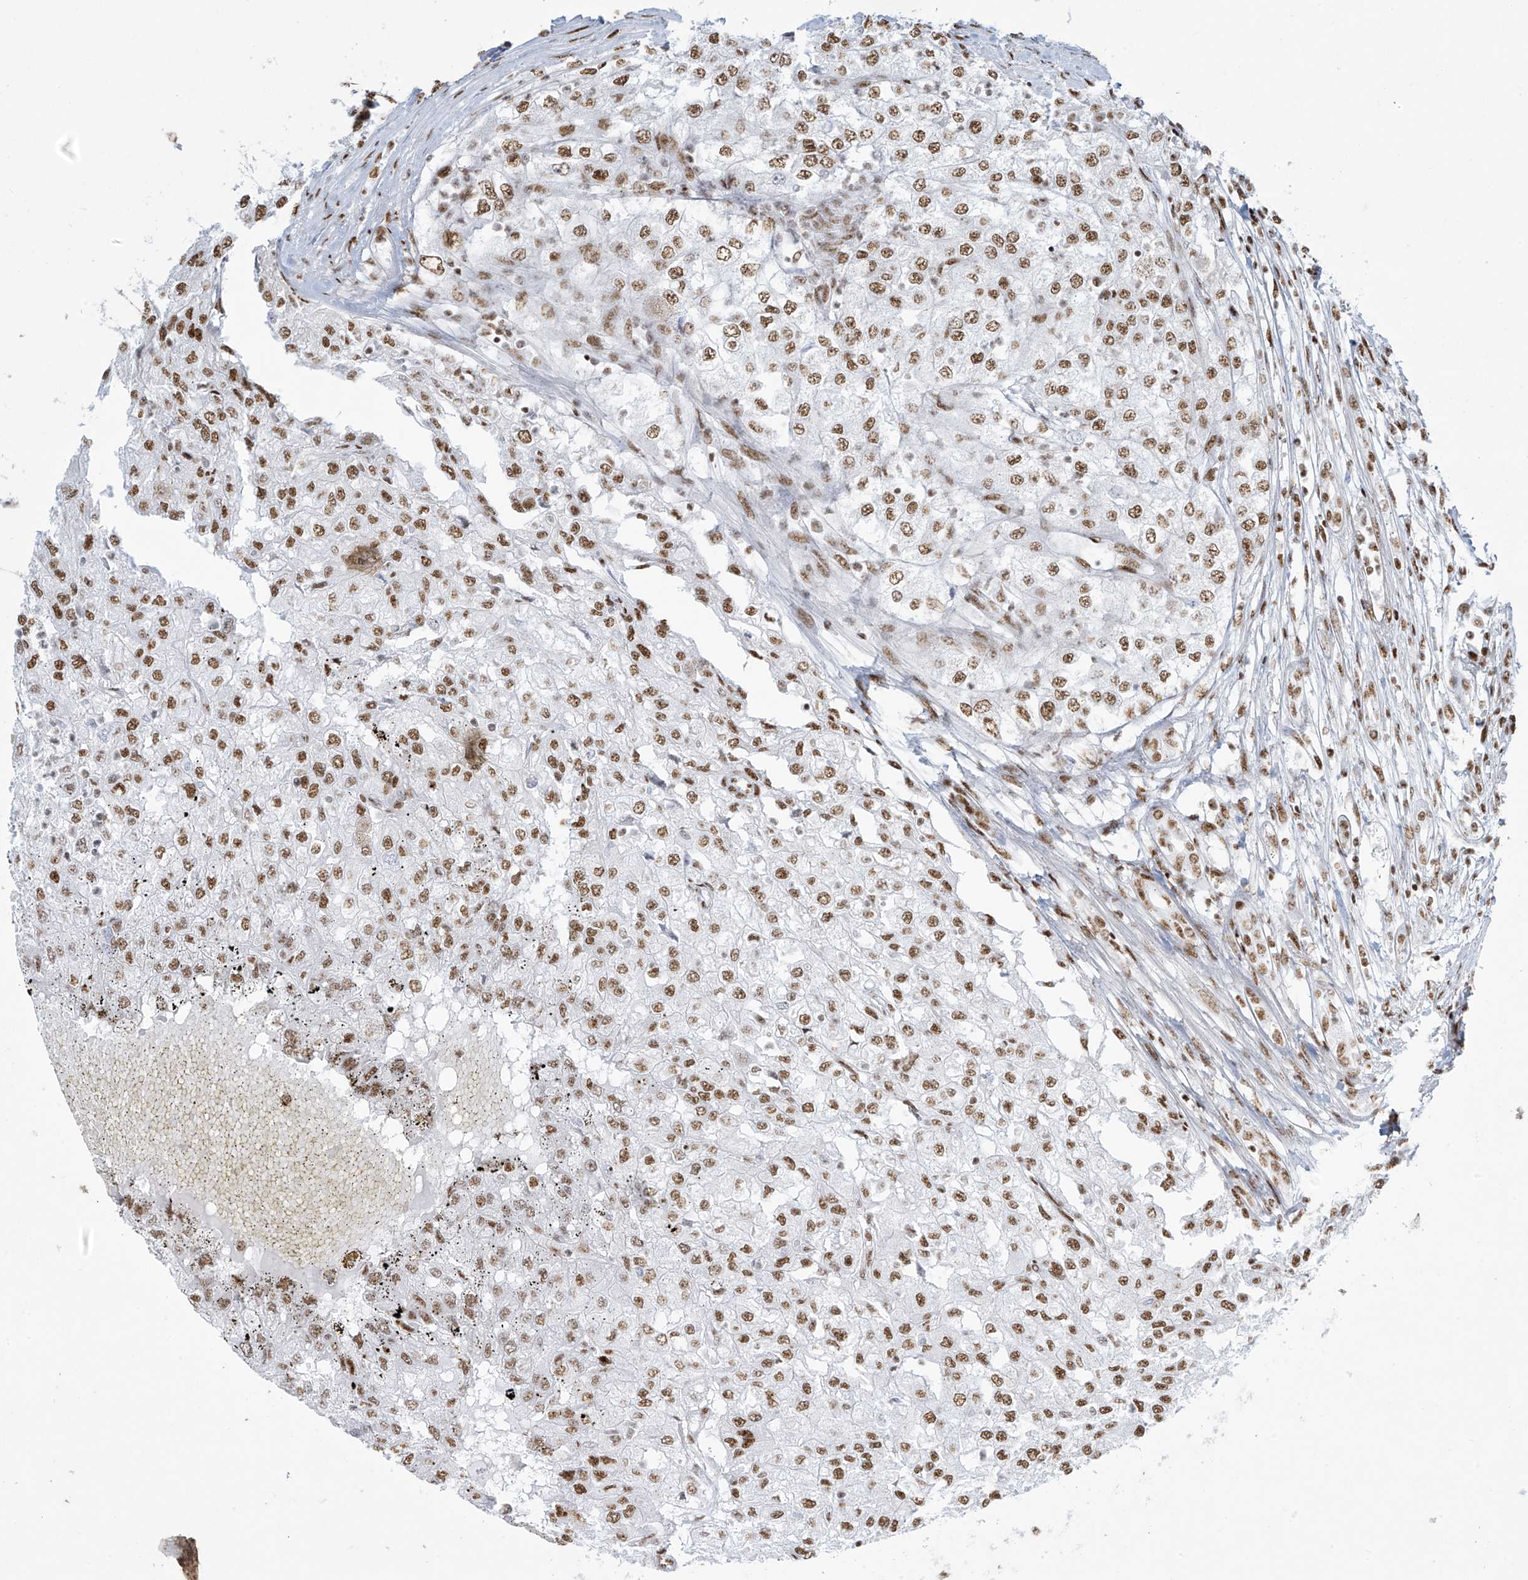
{"staining": {"intensity": "moderate", "quantity": ">75%", "location": "nuclear"}, "tissue": "renal cancer", "cell_type": "Tumor cells", "image_type": "cancer", "snomed": [{"axis": "morphology", "description": "Adenocarcinoma, NOS"}, {"axis": "topography", "description": "Kidney"}], "caption": "Immunohistochemistry (DAB (3,3'-diaminobenzidine)) staining of human renal cancer demonstrates moderate nuclear protein positivity in approximately >75% of tumor cells.", "gene": "MS4A6A", "patient": {"sex": "female", "age": 54}}